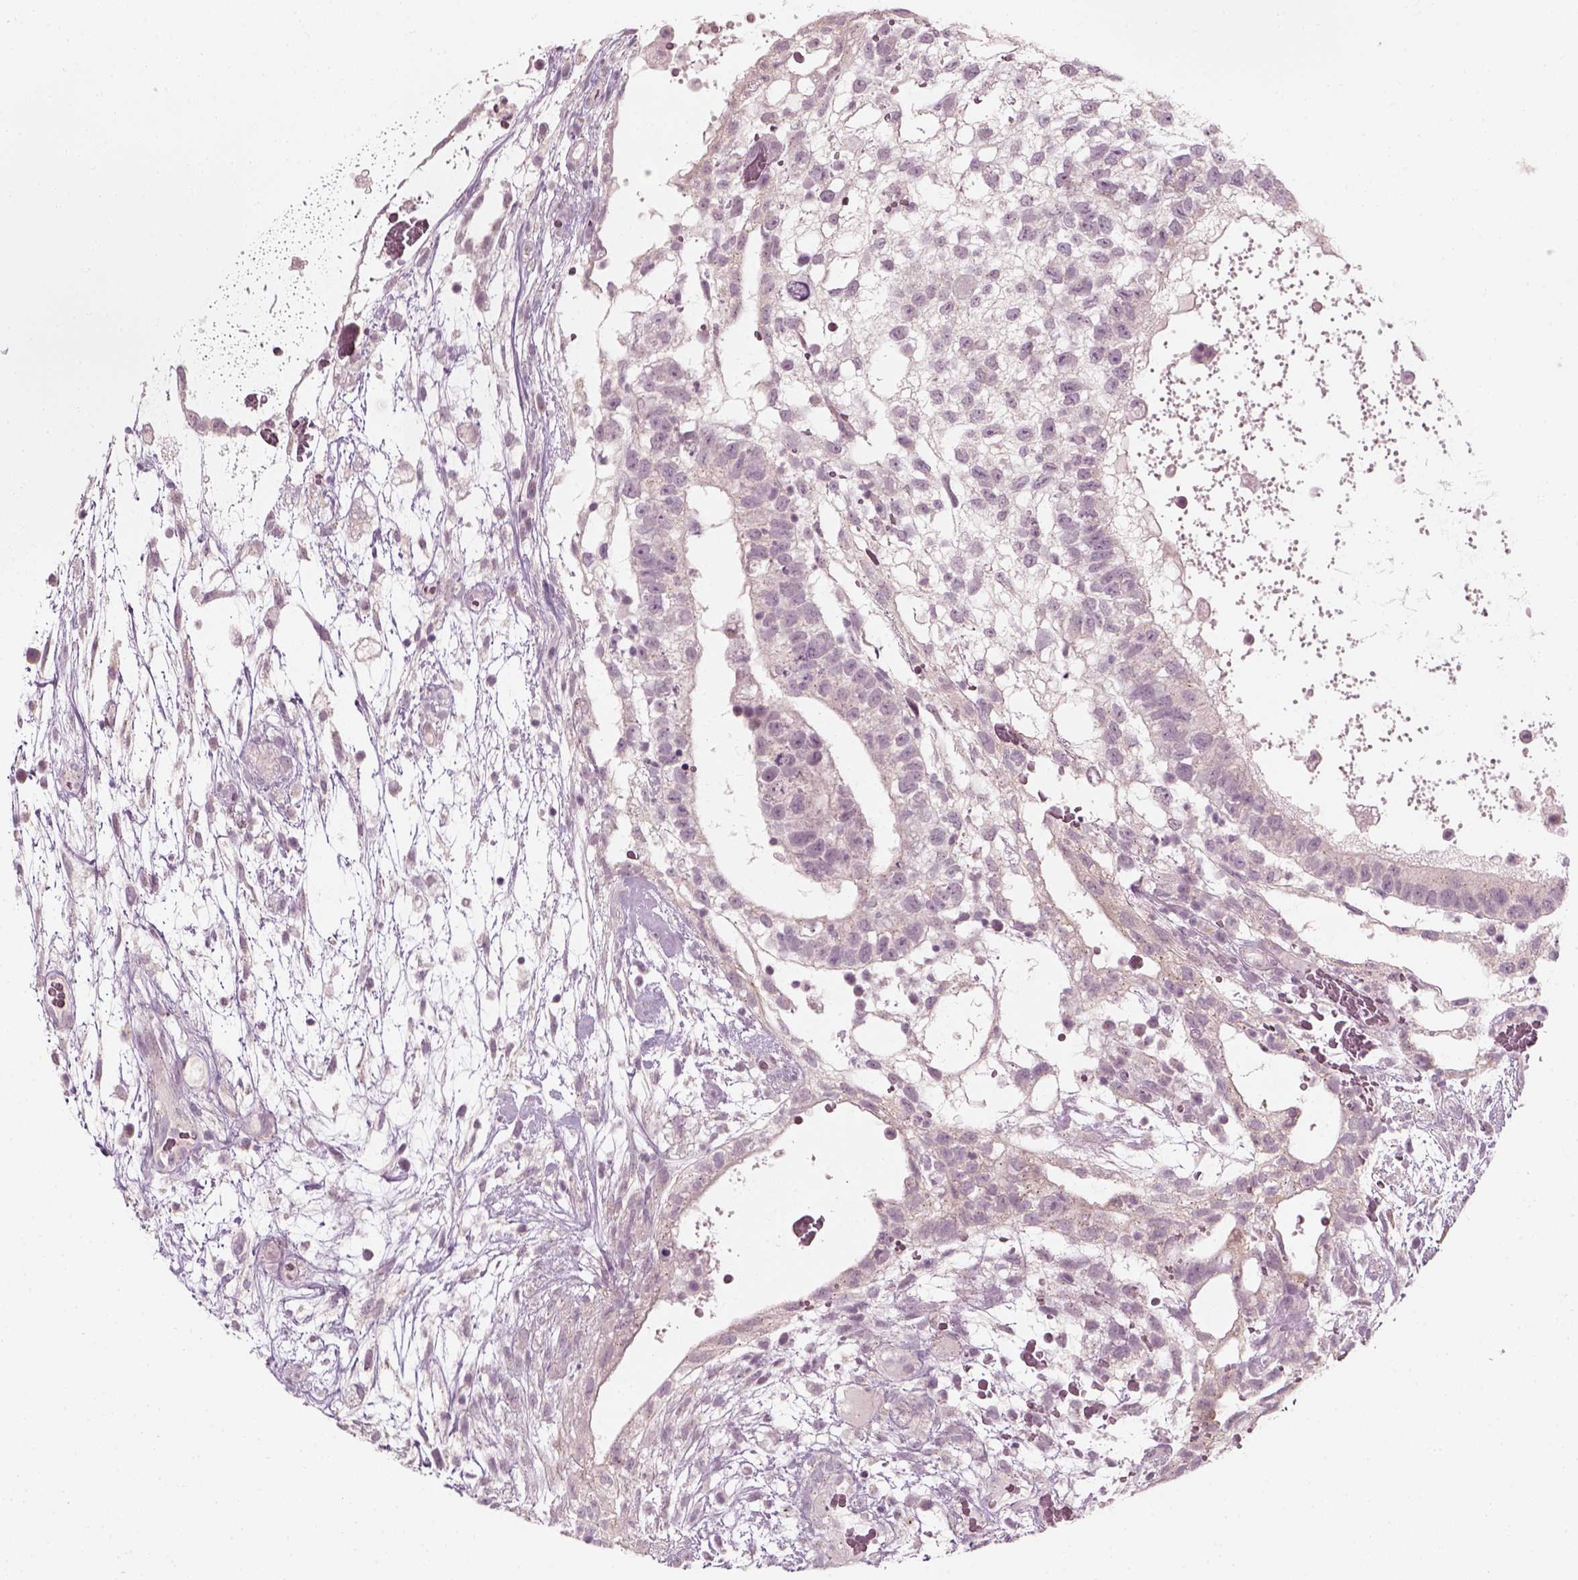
{"staining": {"intensity": "negative", "quantity": "none", "location": "none"}, "tissue": "testis cancer", "cell_type": "Tumor cells", "image_type": "cancer", "snomed": [{"axis": "morphology", "description": "Normal tissue, NOS"}, {"axis": "morphology", "description": "Carcinoma, Embryonal, NOS"}, {"axis": "topography", "description": "Testis"}], "caption": "Tumor cells are negative for protein expression in human testis embryonal carcinoma. The staining is performed using DAB brown chromogen with nuclei counter-stained in using hematoxylin.", "gene": "MLIP", "patient": {"sex": "male", "age": 32}}